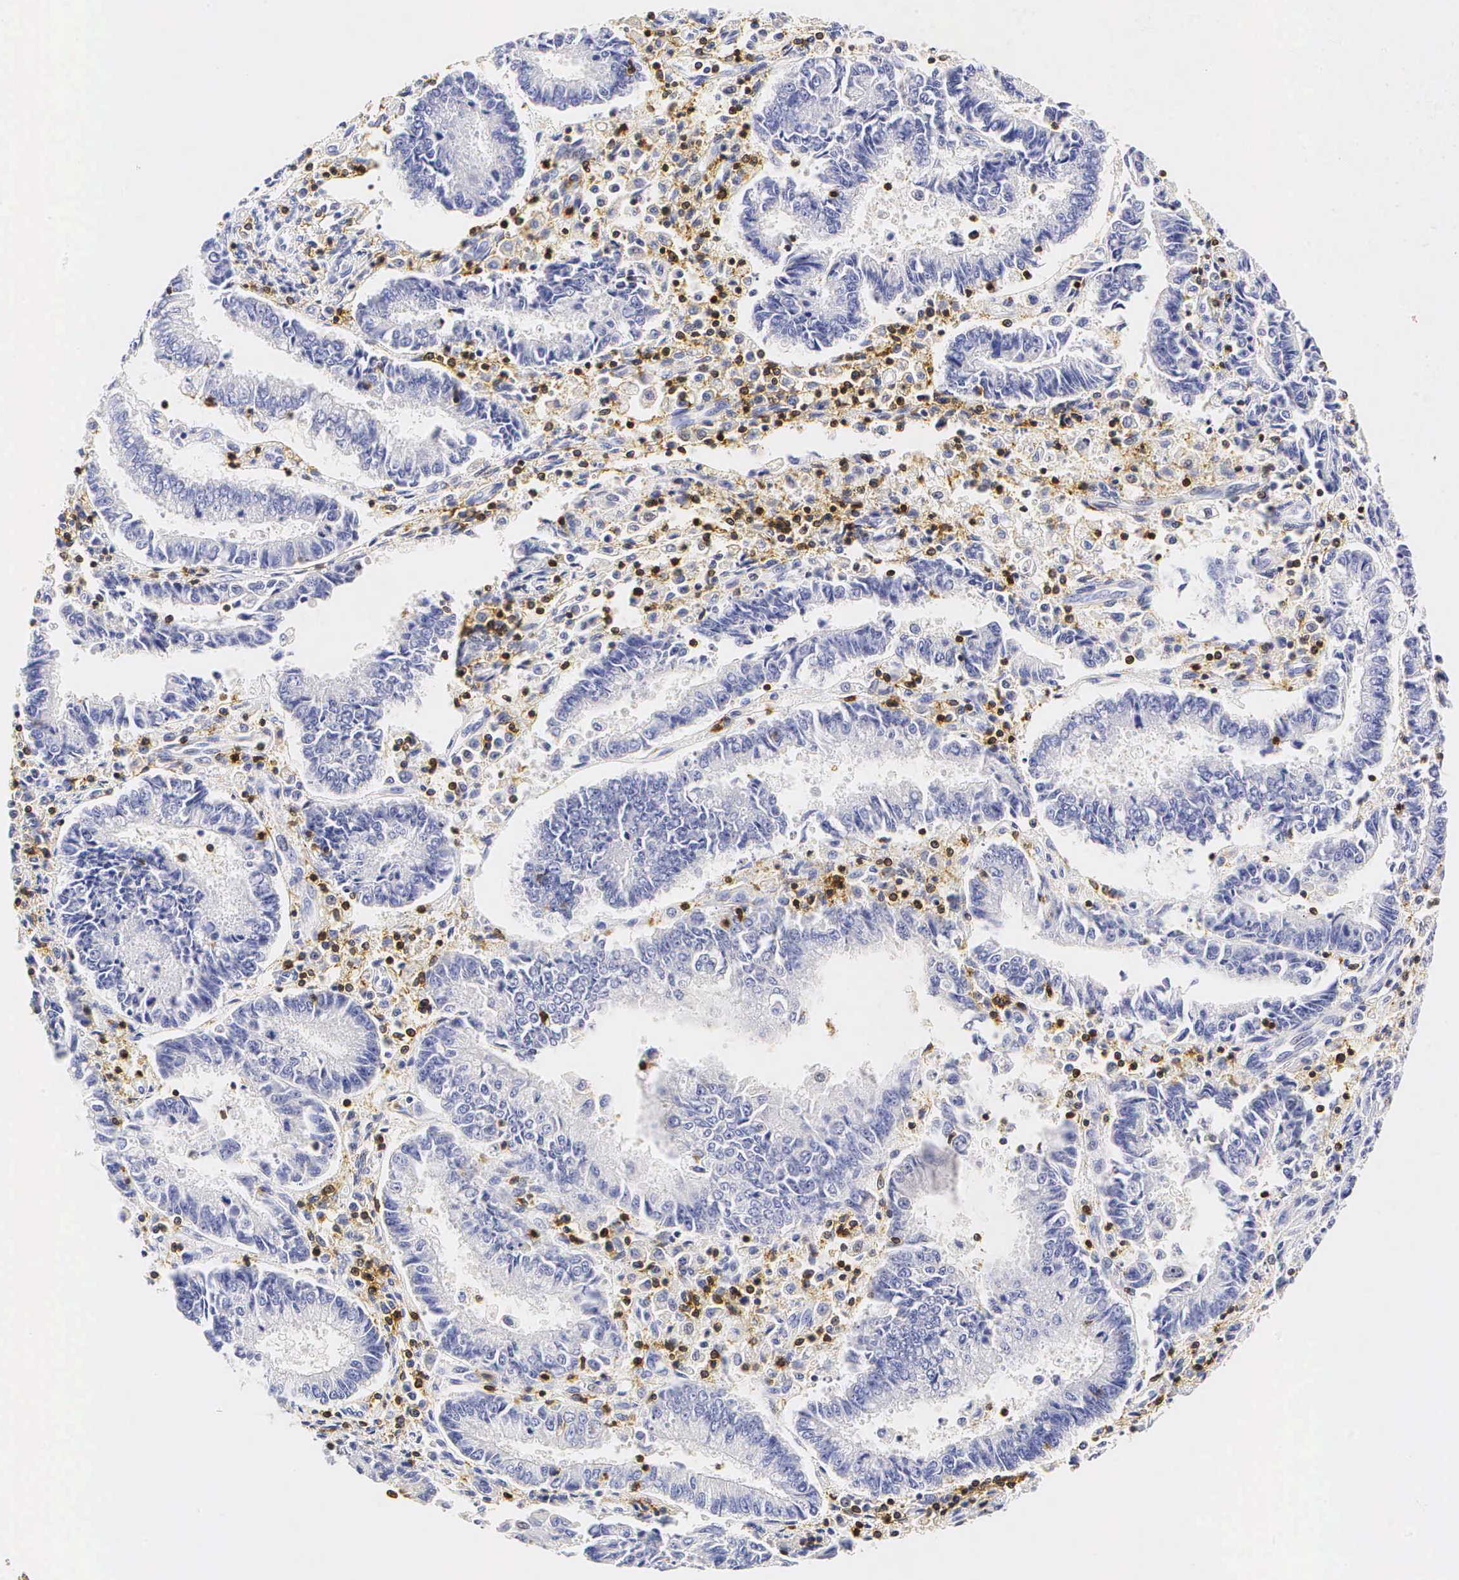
{"staining": {"intensity": "negative", "quantity": "none", "location": "none"}, "tissue": "endometrial cancer", "cell_type": "Tumor cells", "image_type": "cancer", "snomed": [{"axis": "morphology", "description": "Adenocarcinoma, NOS"}, {"axis": "topography", "description": "Endometrium"}], "caption": "Endometrial adenocarcinoma was stained to show a protein in brown. There is no significant staining in tumor cells.", "gene": "CD3E", "patient": {"sex": "female", "age": 75}}